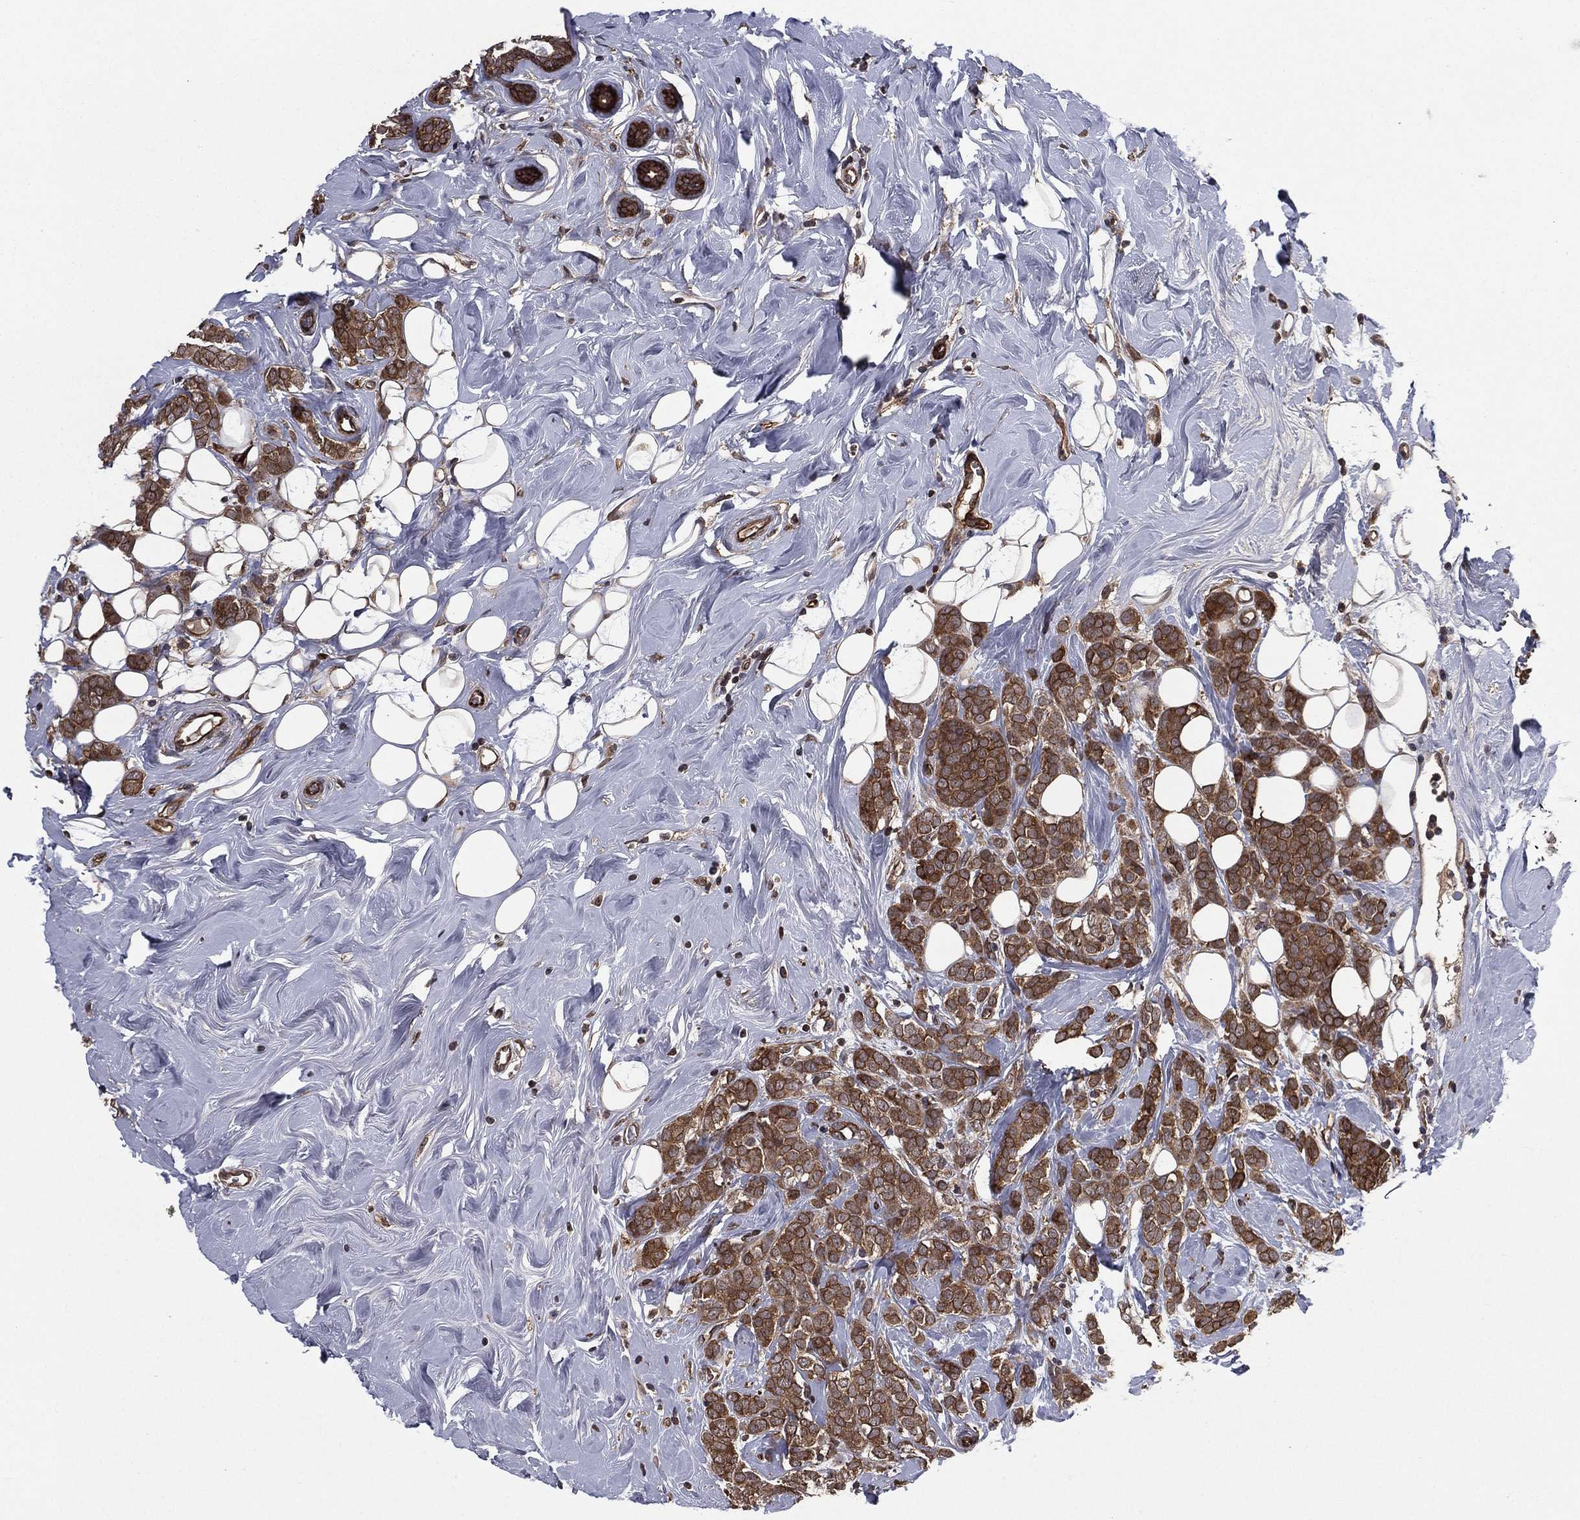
{"staining": {"intensity": "strong", "quantity": ">75%", "location": "cytoplasmic/membranous"}, "tissue": "breast cancer", "cell_type": "Tumor cells", "image_type": "cancer", "snomed": [{"axis": "morphology", "description": "Lobular carcinoma"}, {"axis": "topography", "description": "Breast"}], "caption": "Protein staining by immunohistochemistry displays strong cytoplasmic/membranous staining in about >75% of tumor cells in breast cancer (lobular carcinoma).", "gene": "CERT1", "patient": {"sex": "female", "age": 49}}